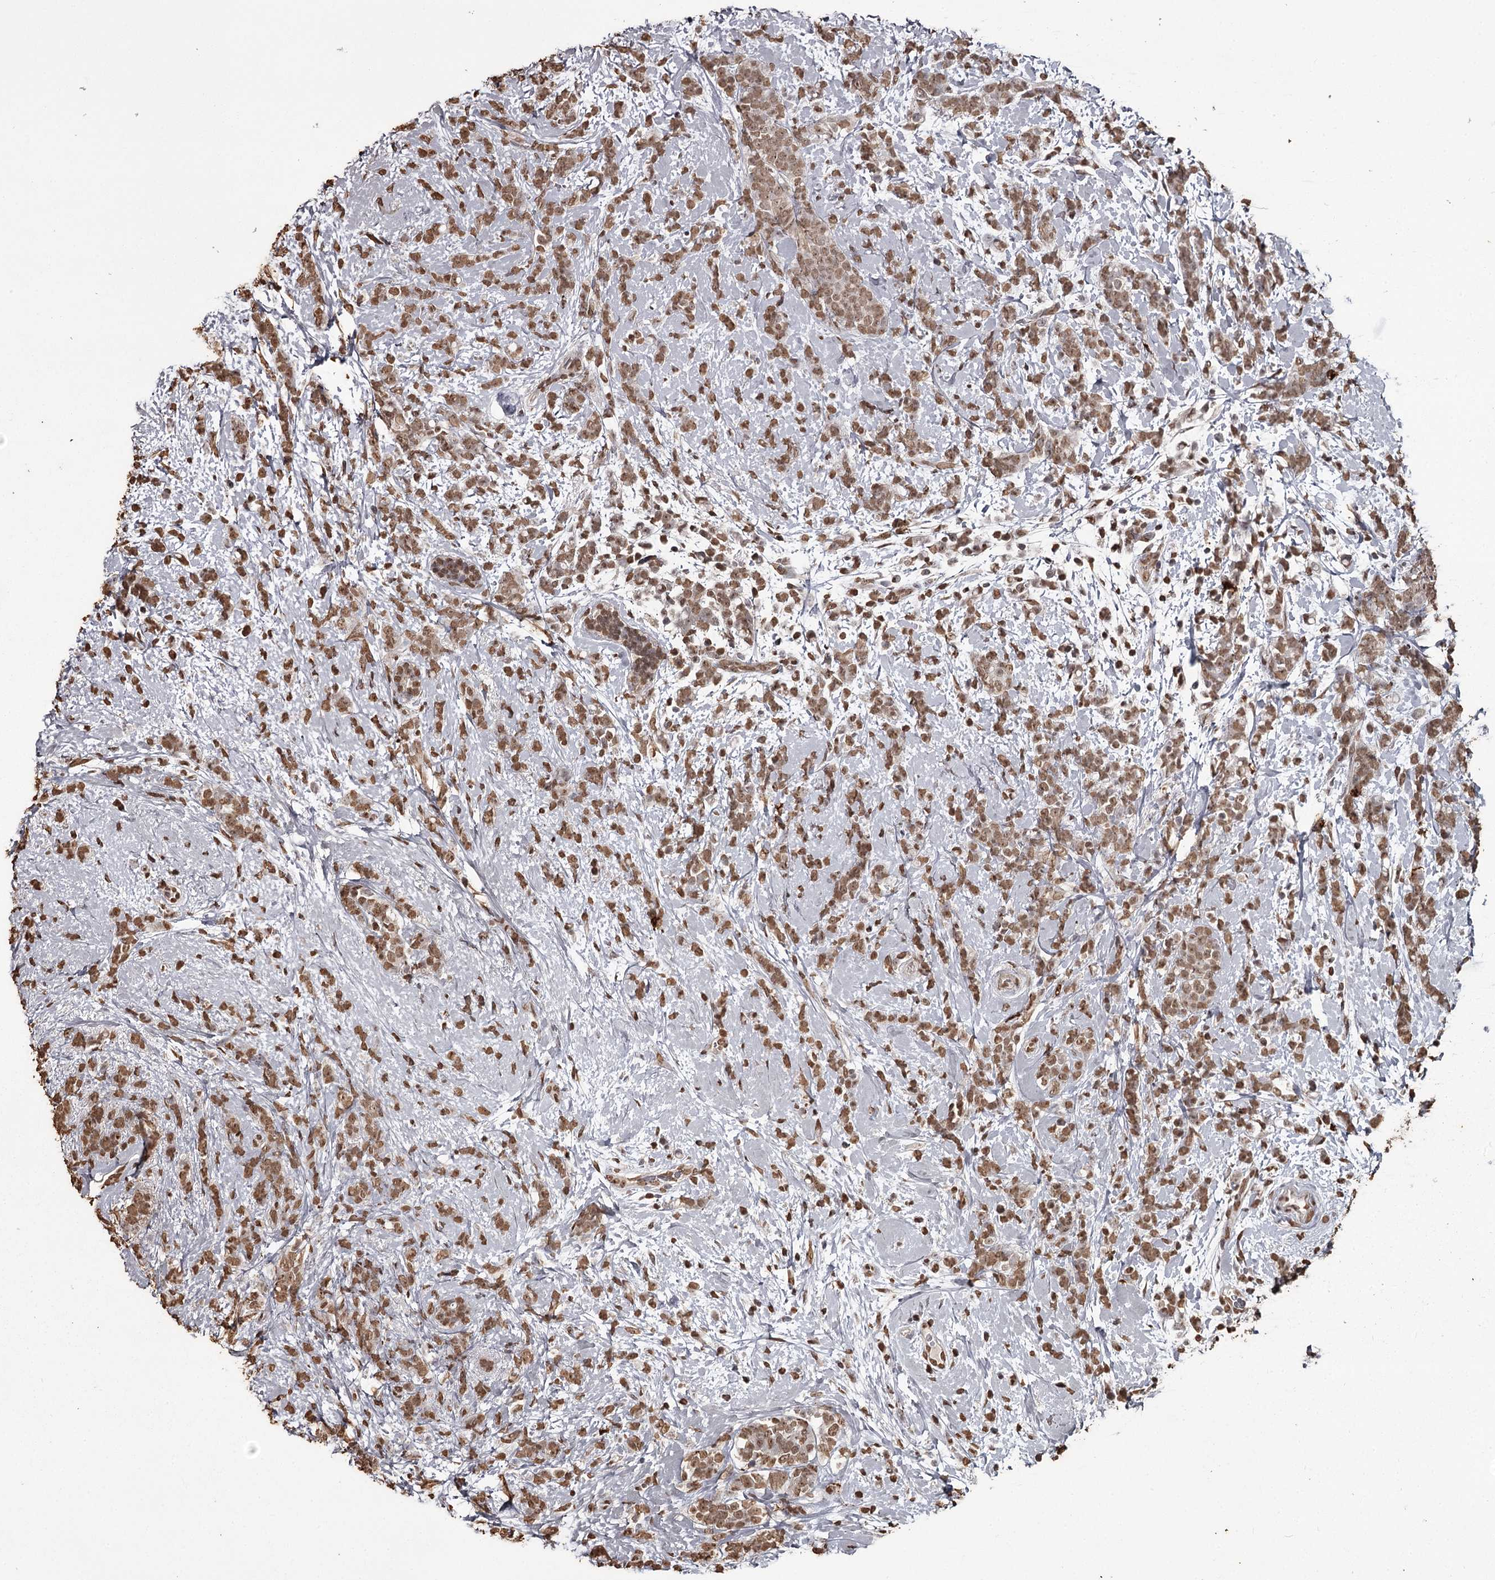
{"staining": {"intensity": "moderate", "quantity": ">75%", "location": "nuclear"}, "tissue": "breast cancer", "cell_type": "Tumor cells", "image_type": "cancer", "snomed": [{"axis": "morphology", "description": "Lobular carcinoma"}, {"axis": "topography", "description": "Breast"}], "caption": "Immunohistochemistry (IHC) of human lobular carcinoma (breast) demonstrates medium levels of moderate nuclear positivity in about >75% of tumor cells.", "gene": "THYN1", "patient": {"sex": "female", "age": 58}}